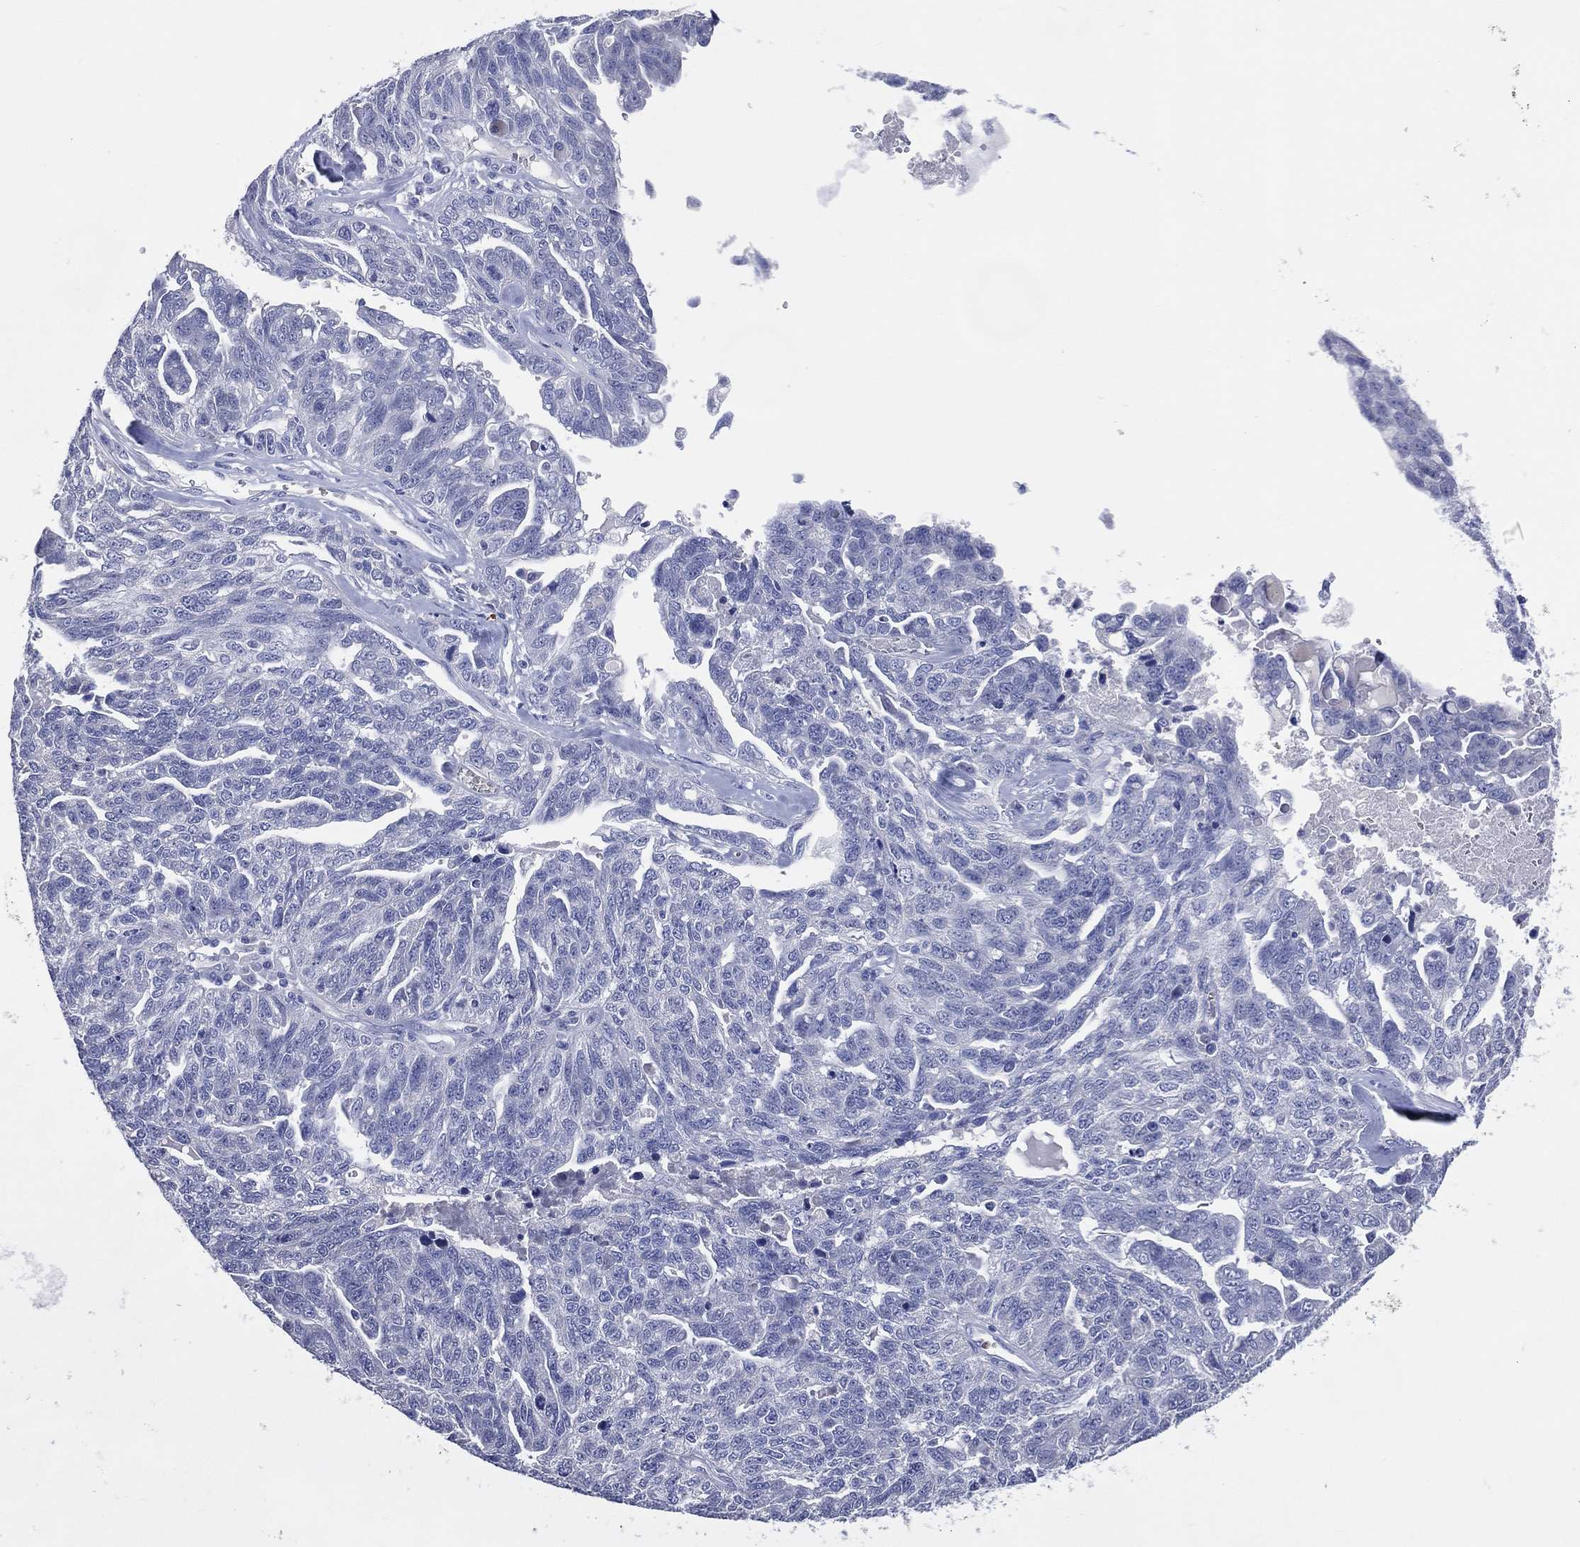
{"staining": {"intensity": "negative", "quantity": "none", "location": "none"}, "tissue": "ovarian cancer", "cell_type": "Tumor cells", "image_type": "cancer", "snomed": [{"axis": "morphology", "description": "Cystadenocarcinoma, serous, NOS"}, {"axis": "topography", "description": "Ovary"}], "caption": "The micrograph demonstrates no staining of tumor cells in ovarian cancer.", "gene": "DNAH6", "patient": {"sex": "female", "age": 71}}